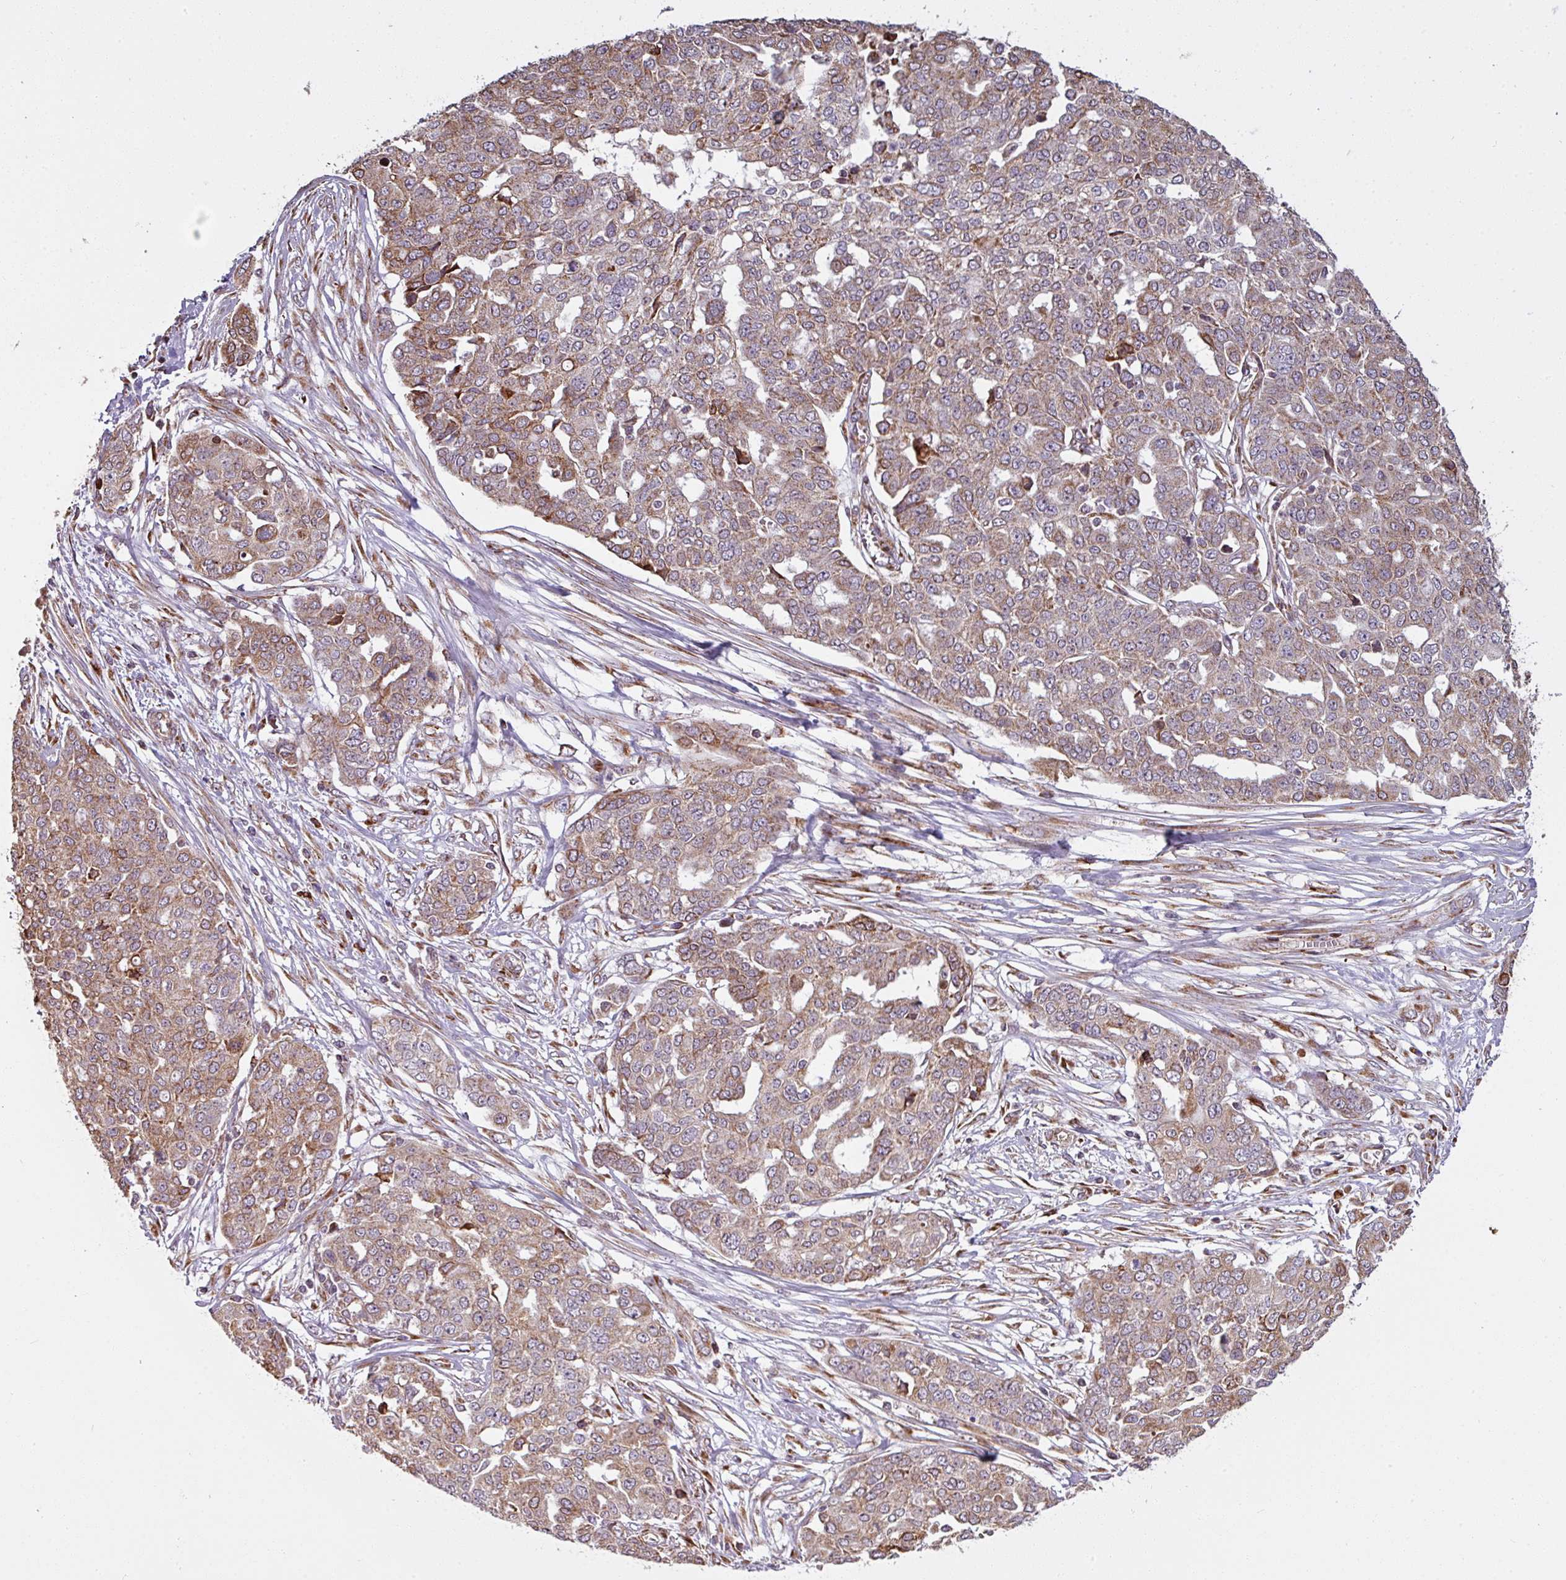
{"staining": {"intensity": "moderate", "quantity": ">75%", "location": "cytoplasmic/membranous"}, "tissue": "ovarian cancer", "cell_type": "Tumor cells", "image_type": "cancer", "snomed": [{"axis": "morphology", "description": "Cystadenocarcinoma, serous, NOS"}, {"axis": "topography", "description": "Soft tissue"}, {"axis": "topography", "description": "Ovary"}], "caption": "Brown immunohistochemical staining in human ovarian cancer displays moderate cytoplasmic/membranous positivity in approximately >75% of tumor cells.", "gene": "MAGT1", "patient": {"sex": "female", "age": 57}}